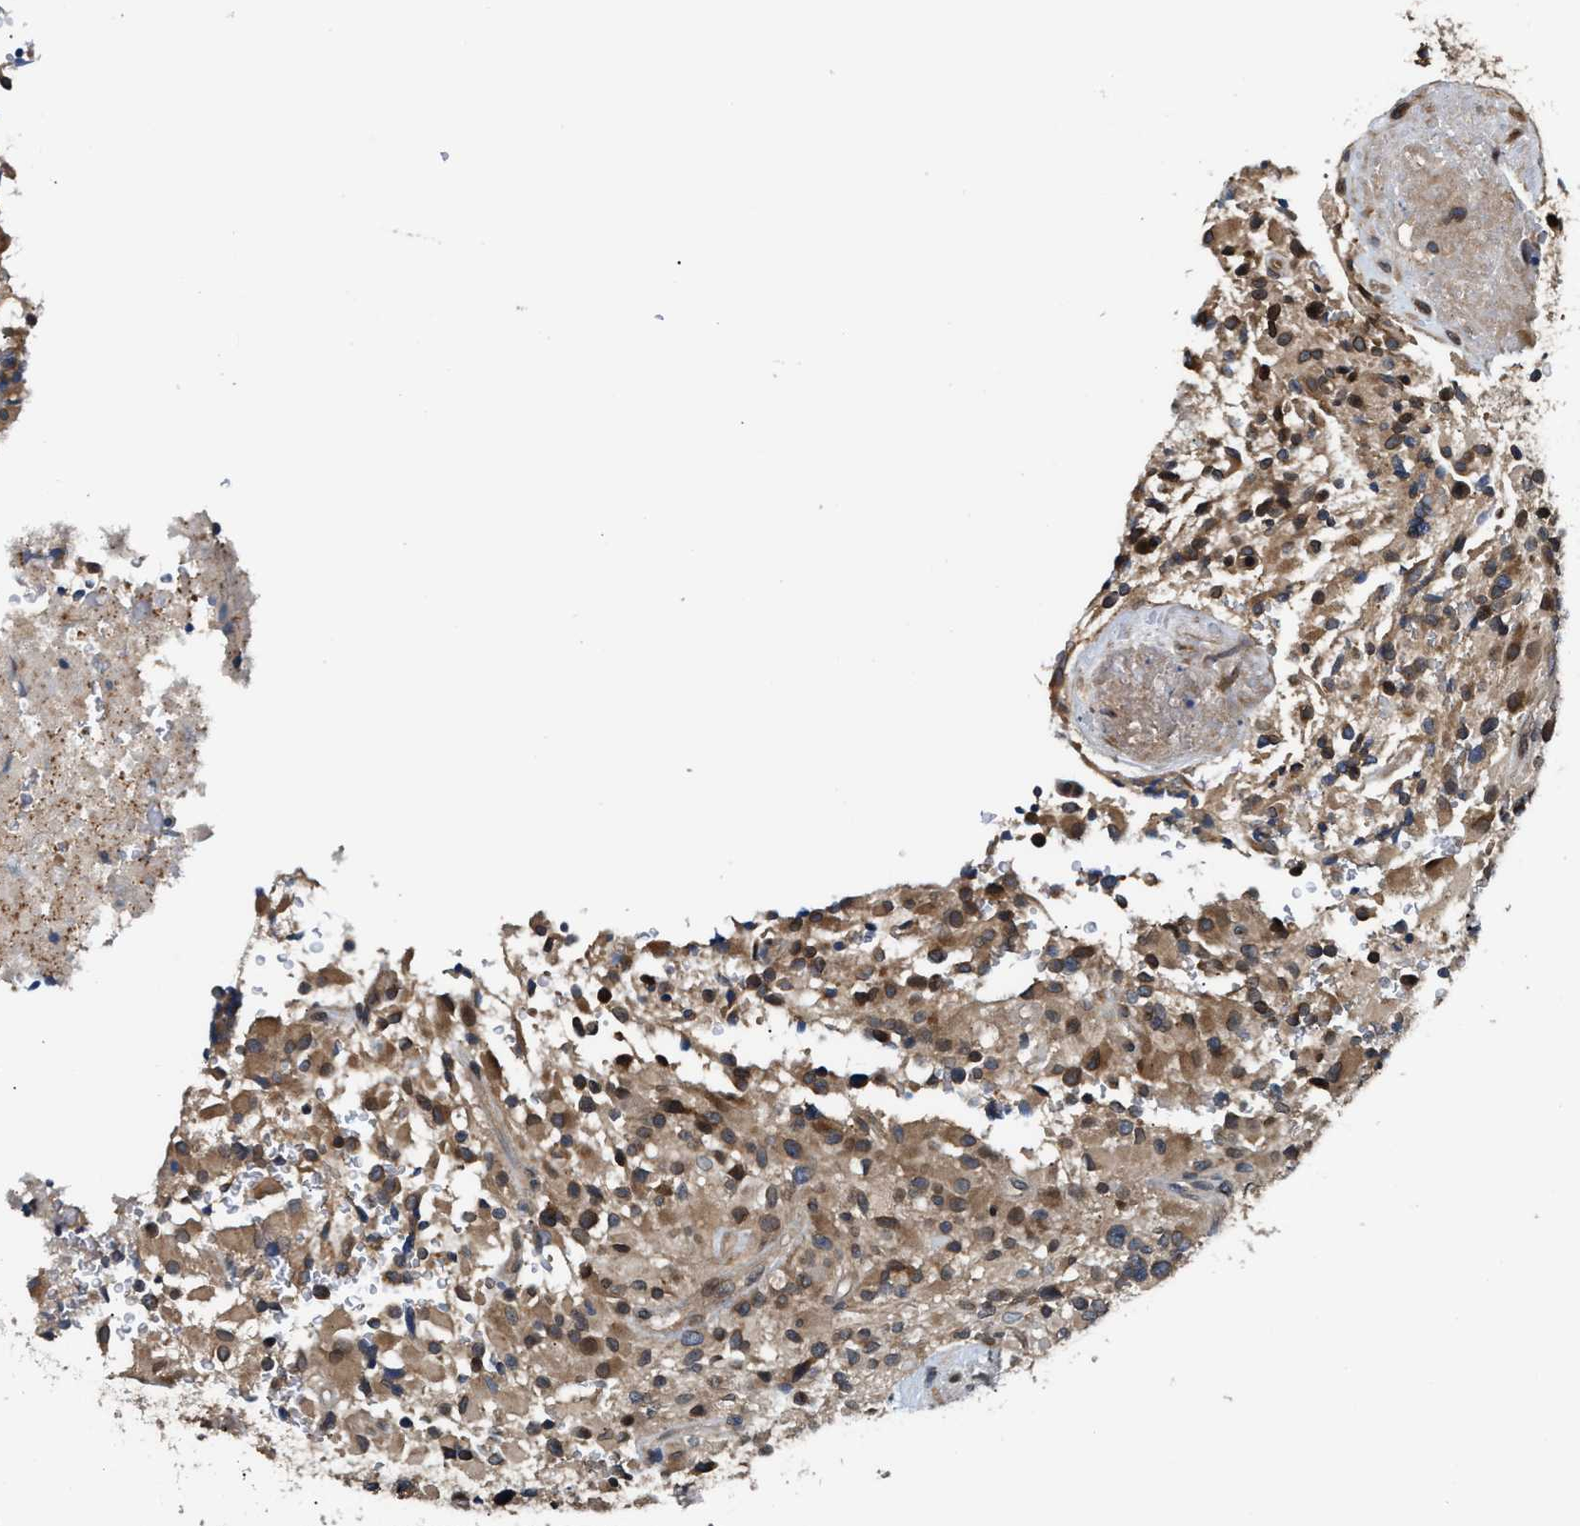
{"staining": {"intensity": "moderate", "quantity": ">75%", "location": "cytoplasmic/membranous"}, "tissue": "glioma", "cell_type": "Tumor cells", "image_type": "cancer", "snomed": [{"axis": "morphology", "description": "Glioma, malignant, High grade"}, {"axis": "topography", "description": "Brain"}], "caption": "Immunohistochemical staining of human high-grade glioma (malignant) reveals medium levels of moderate cytoplasmic/membranous protein staining in about >75% of tumor cells. The protein of interest is shown in brown color, while the nuclei are stained blue.", "gene": "RAB29", "patient": {"sex": "male", "age": 71}}